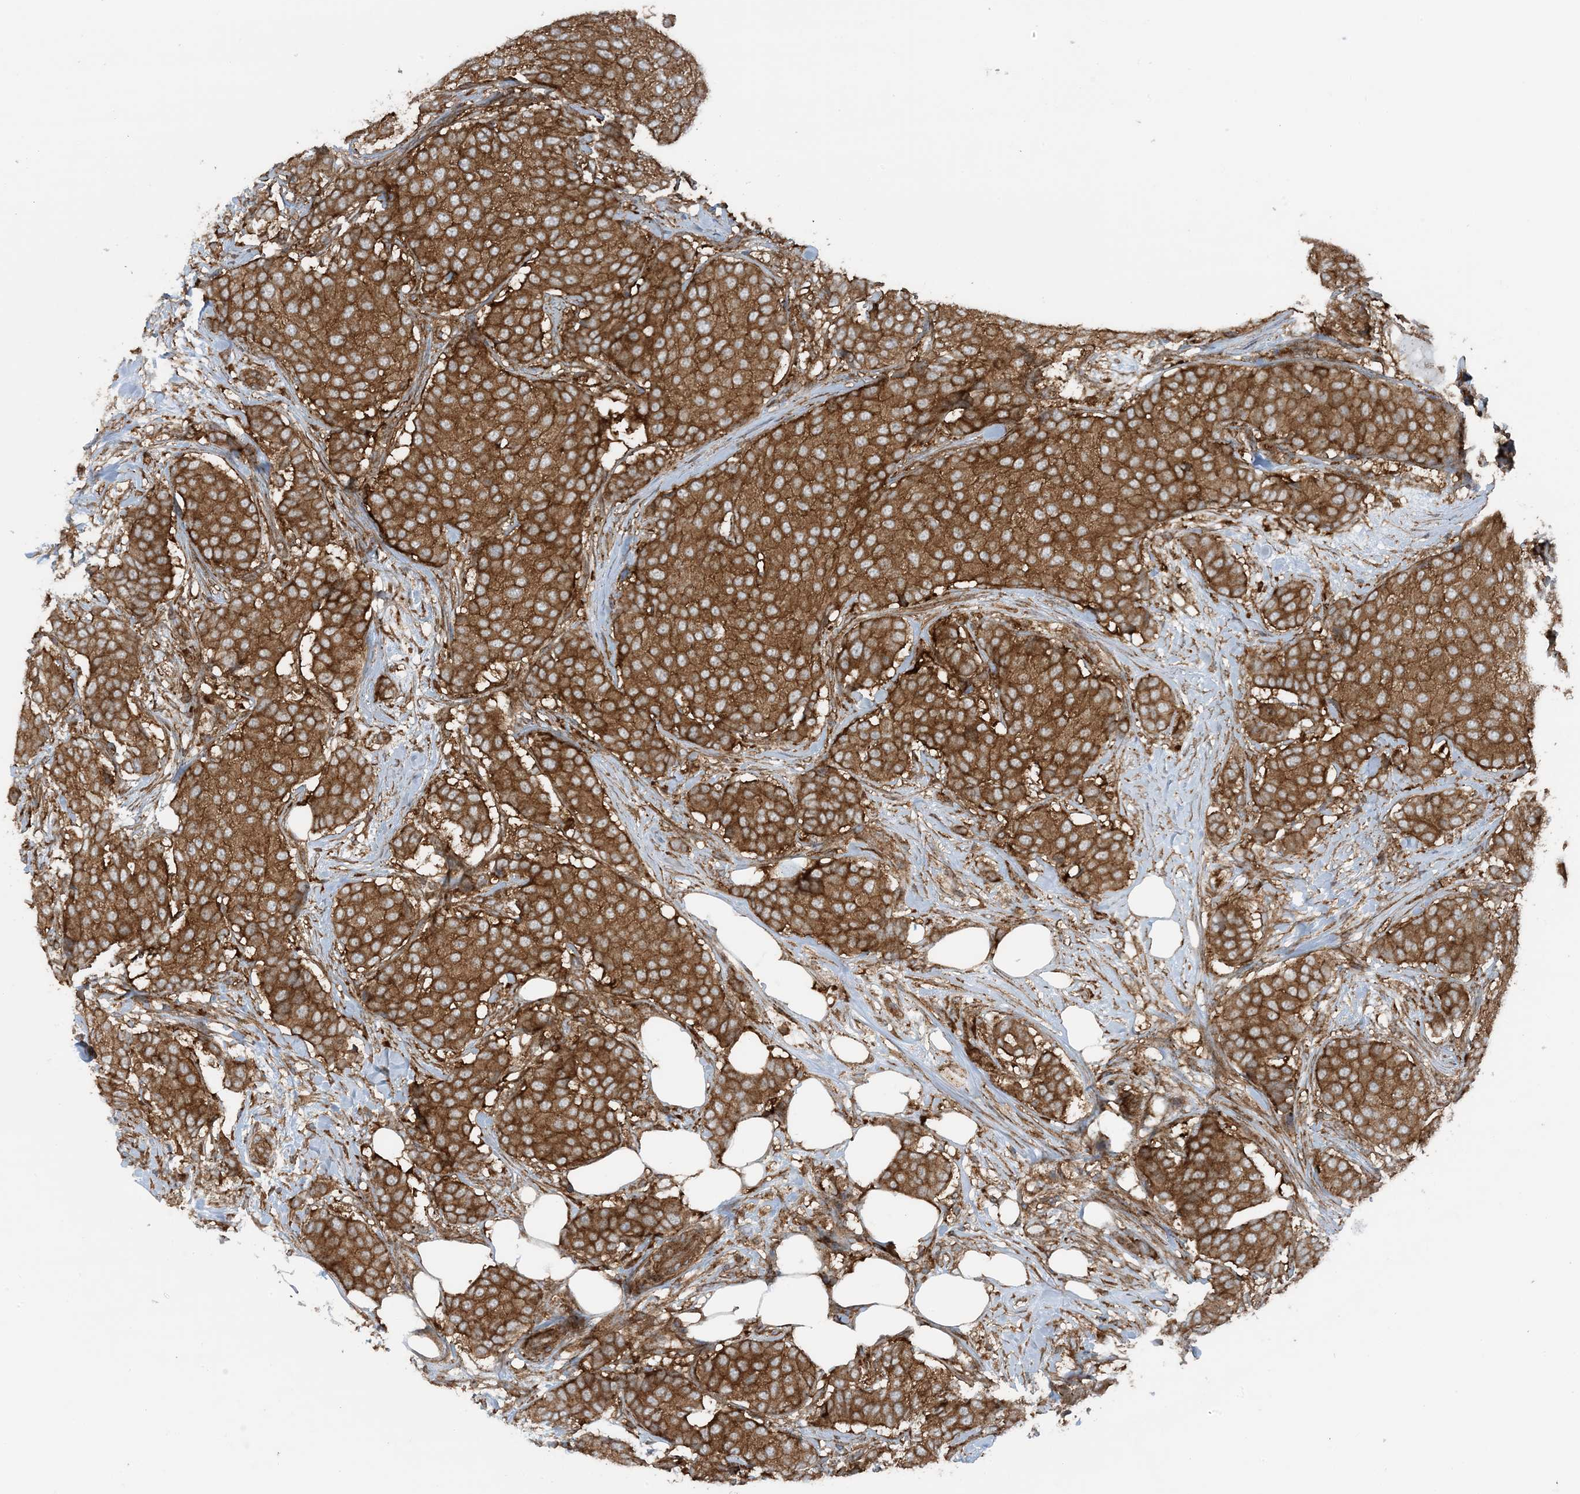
{"staining": {"intensity": "strong", "quantity": ">75%", "location": "cytoplasmic/membranous"}, "tissue": "breast cancer", "cell_type": "Tumor cells", "image_type": "cancer", "snomed": [{"axis": "morphology", "description": "Duct carcinoma"}, {"axis": "topography", "description": "Breast"}], "caption": "IHC photomicrograph of human infiltrating ductal carcinoma (breast) stained for a protein (brown), which displays high levels of strong cytoplasmic/membranous staining in approximately >75% of tumor cells.", "gene": "STAM2", "patient": {"sex": "female", "age": 75}}